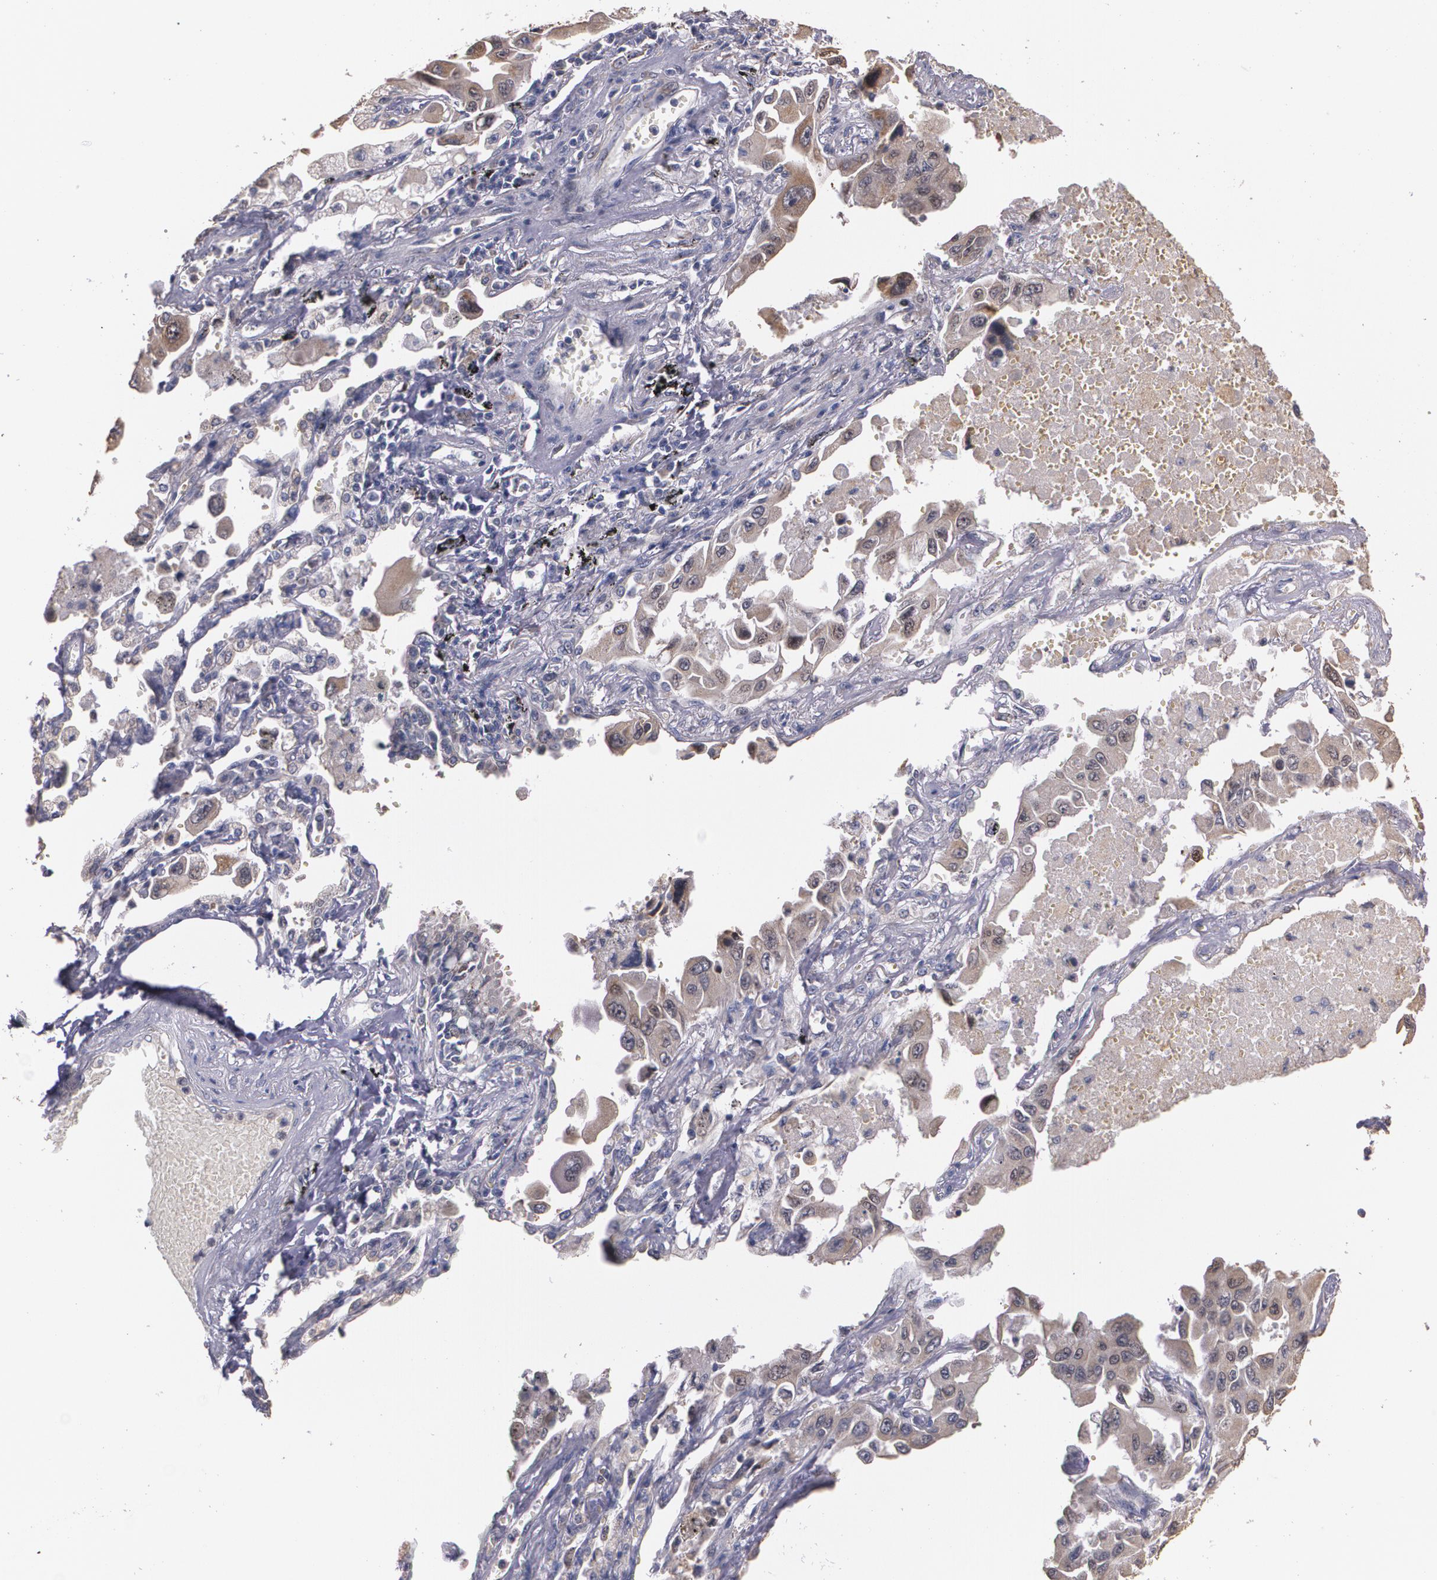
{"staining": {"intensity": "weak", "quantity": ">75%", "location": "cytoplasmic/membranous"}, "tissue": "lung cancer", "cell_type": "Tumor cells", "image_type": "cancer", "snomed": [{"axis": "morphology", "description": "Adenocarcinoma, NOS"}, {"axis": "topography", "description": "Lung"}], "caption": "Adenocarcinoma (lung) stained with IHC reveals weak cytoplasmic/membranous staining in approximately >75% of tumor cells.", "gene": "ATF3", "patient": {"sex": "male", "age": 64}}